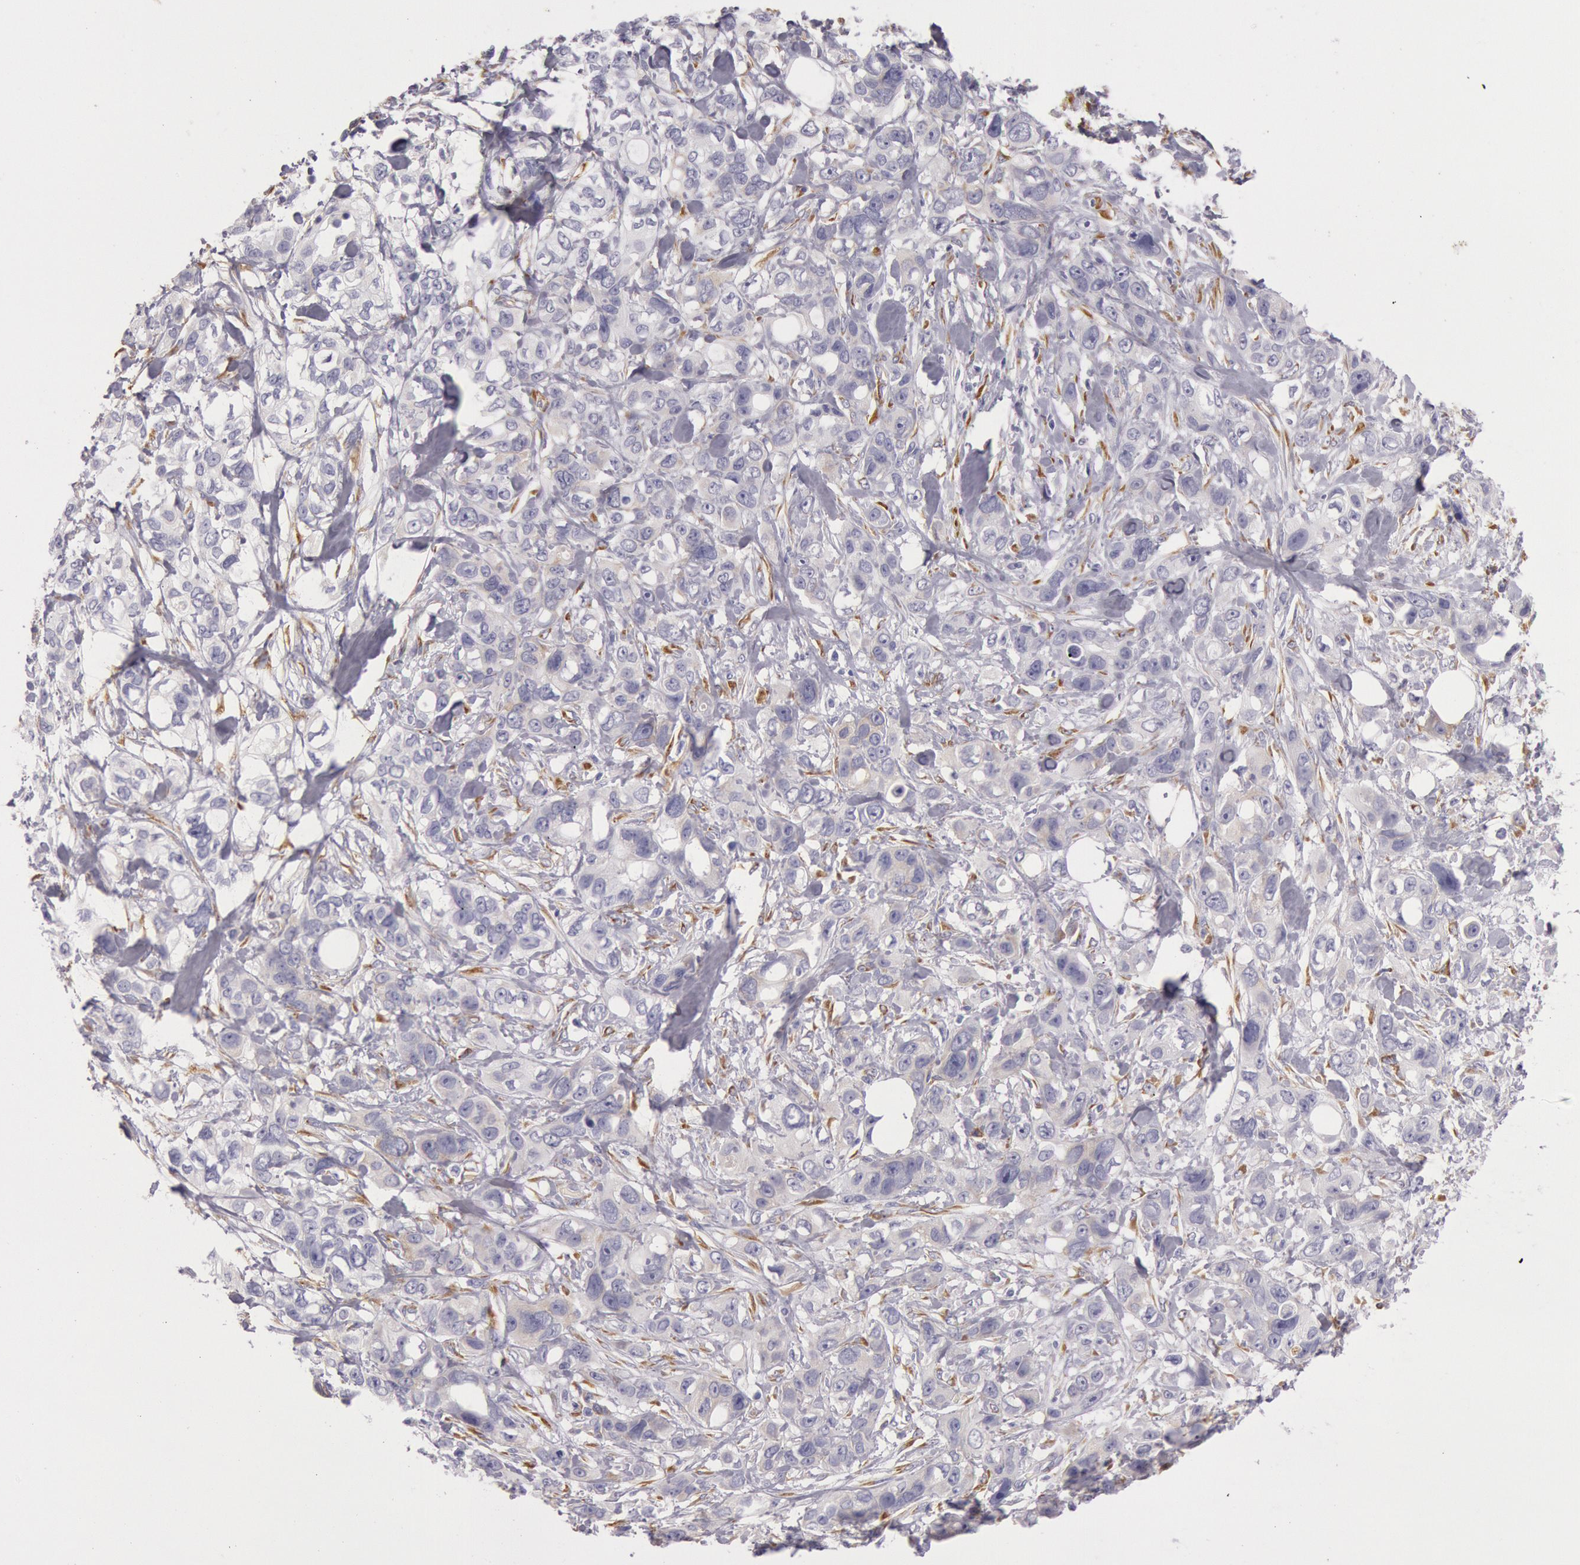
{"staining": {"intensity": "moderate", "quantity": "25%-75%", "location": "cytoplasmic/membranous"}, "tissue": "stomach cancer", "cell_type": "Tumor cells", "image_type": "cancer", "snomed": [{"axis": "morphology", "description": "Adenocarcinoma, NOS"}, {"axis": "topography", "description": "Stomach, upper"}], "caption": "Moderate cytoplasmic/membranous positivity is present in approximately 25%-75% of tumor cells in stomach cancer.", "gene": "CIDEB", "patient": {"sex": "male", "age": 47}}